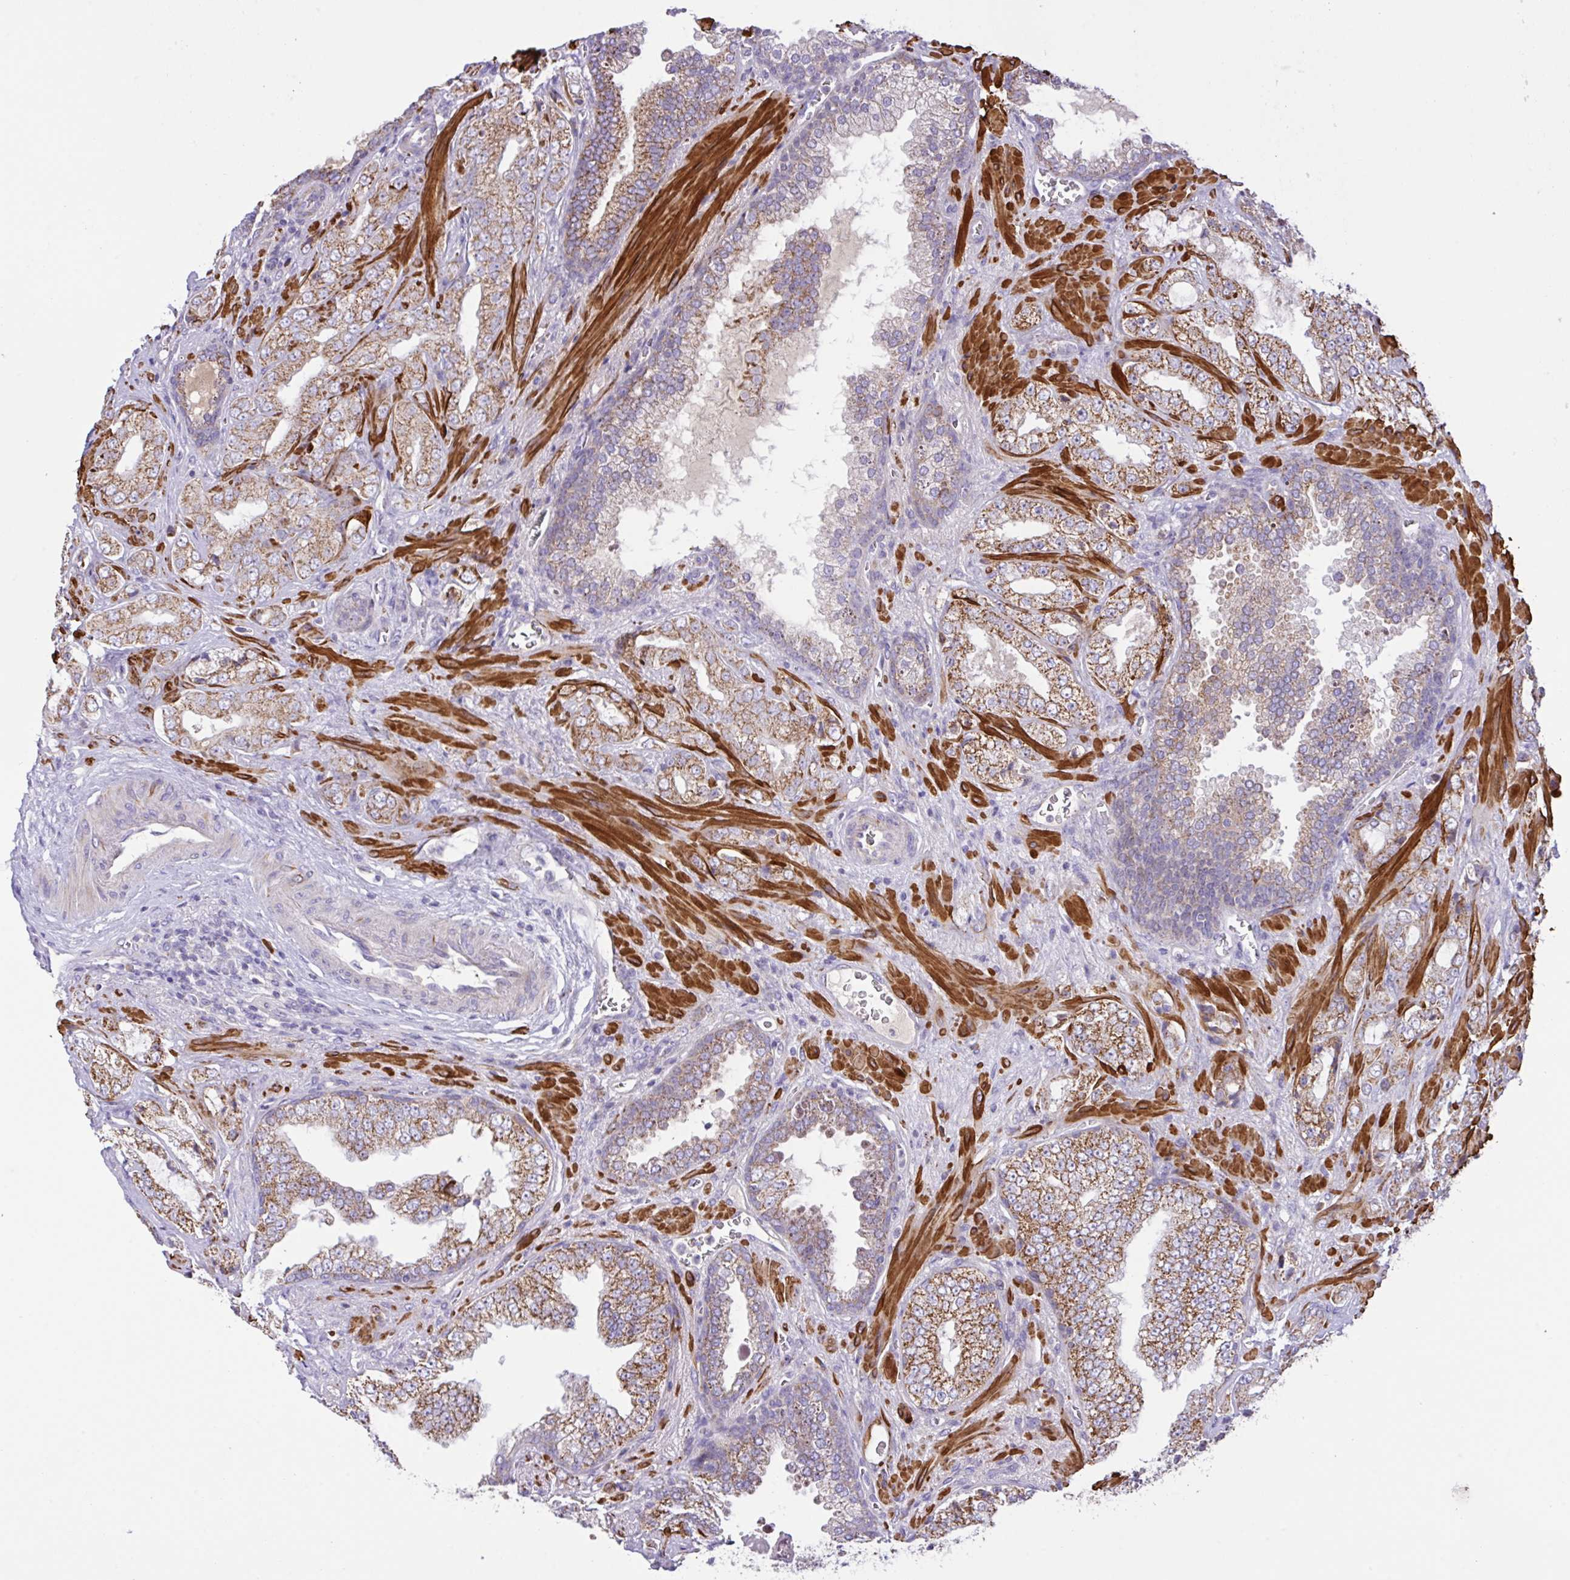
{"staining": {"intensity": "moderate", "quantity": ">75%", "location": "cytoplasmic/membranous"}, "tissue": "prostate cancer", "cell_type": "Tumor cells", "image_type": "cancer", "snomed": [{"axis": "morphology", "description": "Adenocarcinoma, High grade"}, {"axis": "topography", "description": "Prostate"}], "caption": "Brown immunohistochemical staining in prostate cancer reveals moderate cytoplasmic/membranous positivity in about >75% of tumor cells.", "gene": "CHDH", "patient": {"sex": "male", "age": 67}}